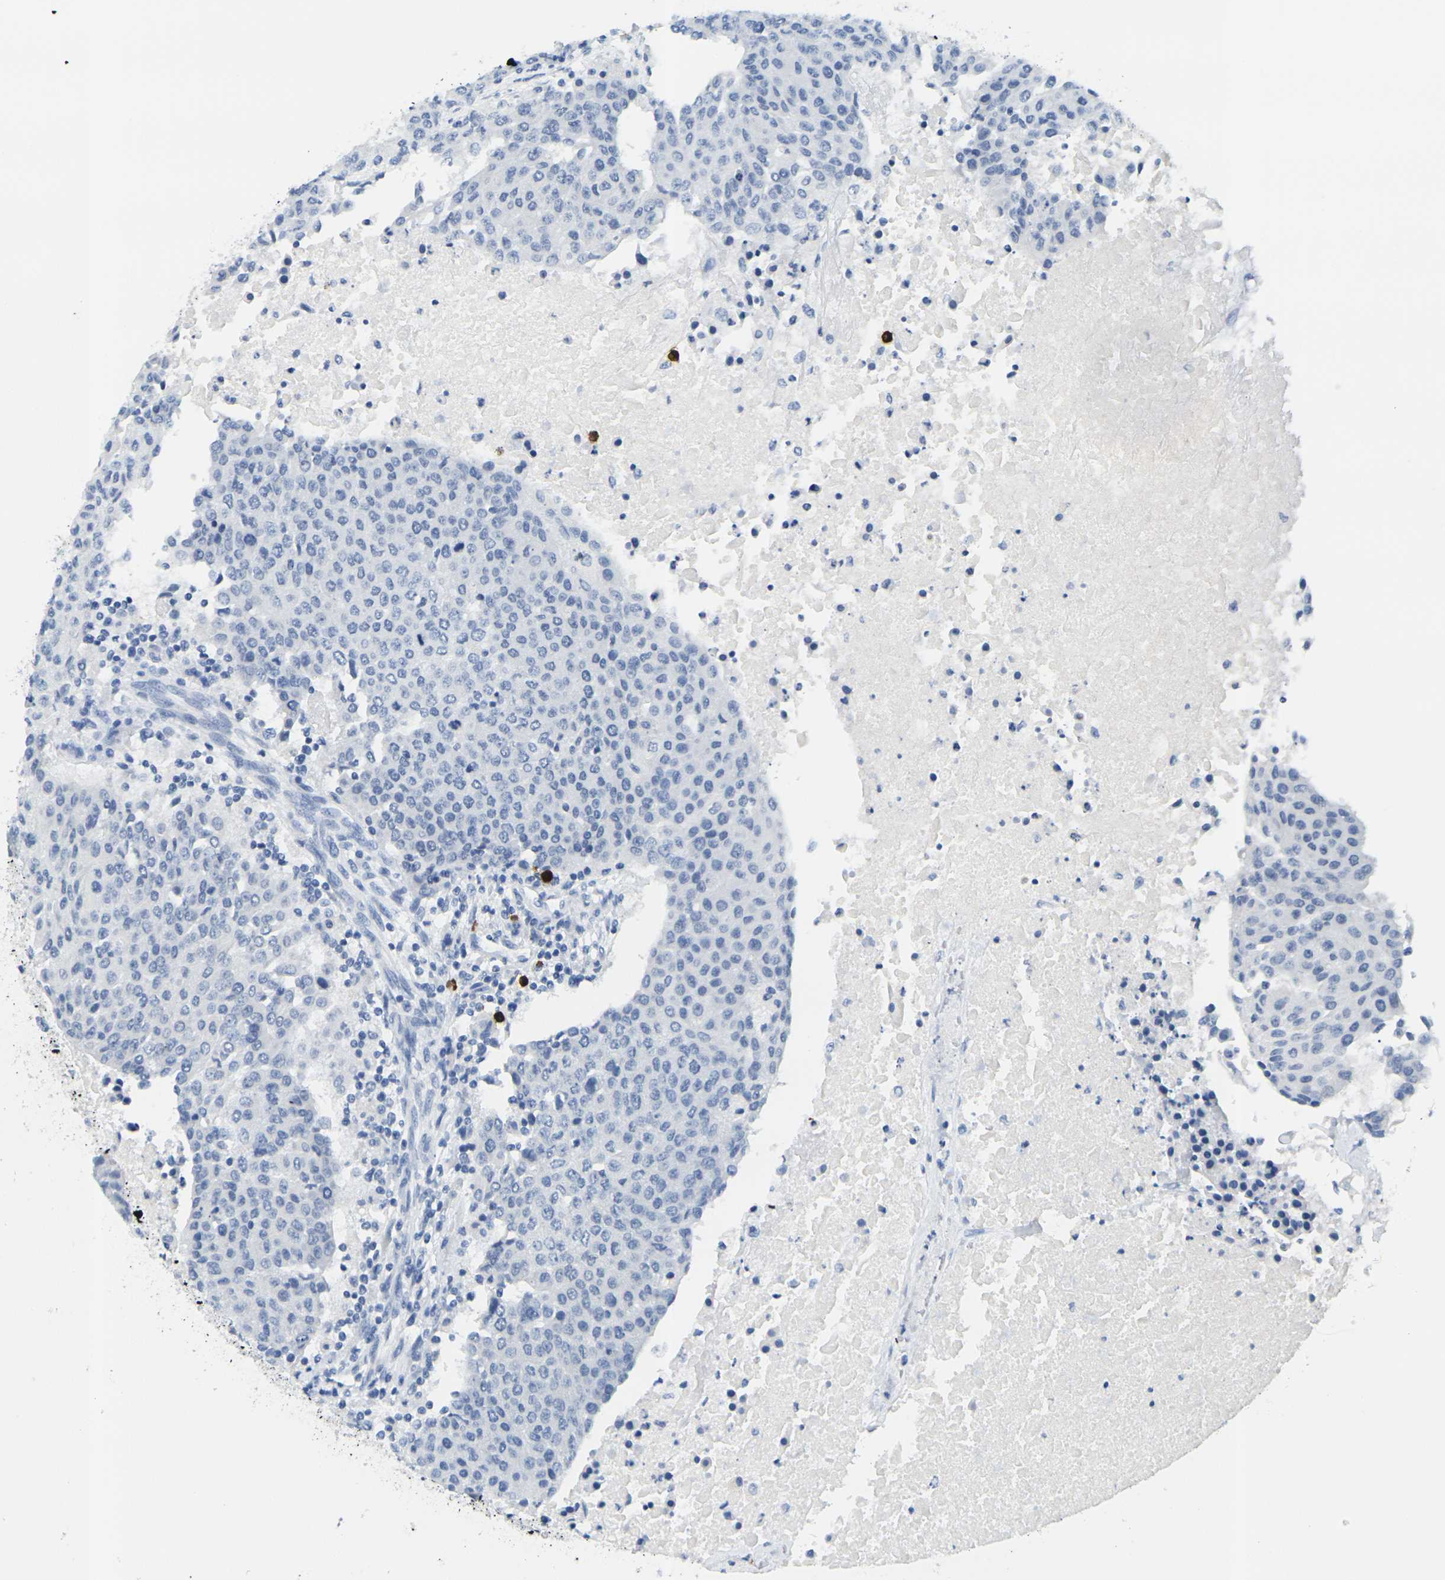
{"staining": {"intensity": "negative", "quantity": "none", "location": "none"}, "tissue": "urothelial cancer", "cell_type": "Tumor cells", "image_type": "cancer", "snomed": [{"axis": "morphology", "description": "Urothelial carcinoma, High grade"}, {"axis": "topography", "description": "Urinary bladder"}], "caption": "Tumor cells are negative for protein expression in human urothelial cancer.", "gene": "GPR15", "patient": {"sex": "female", "age": 85}}